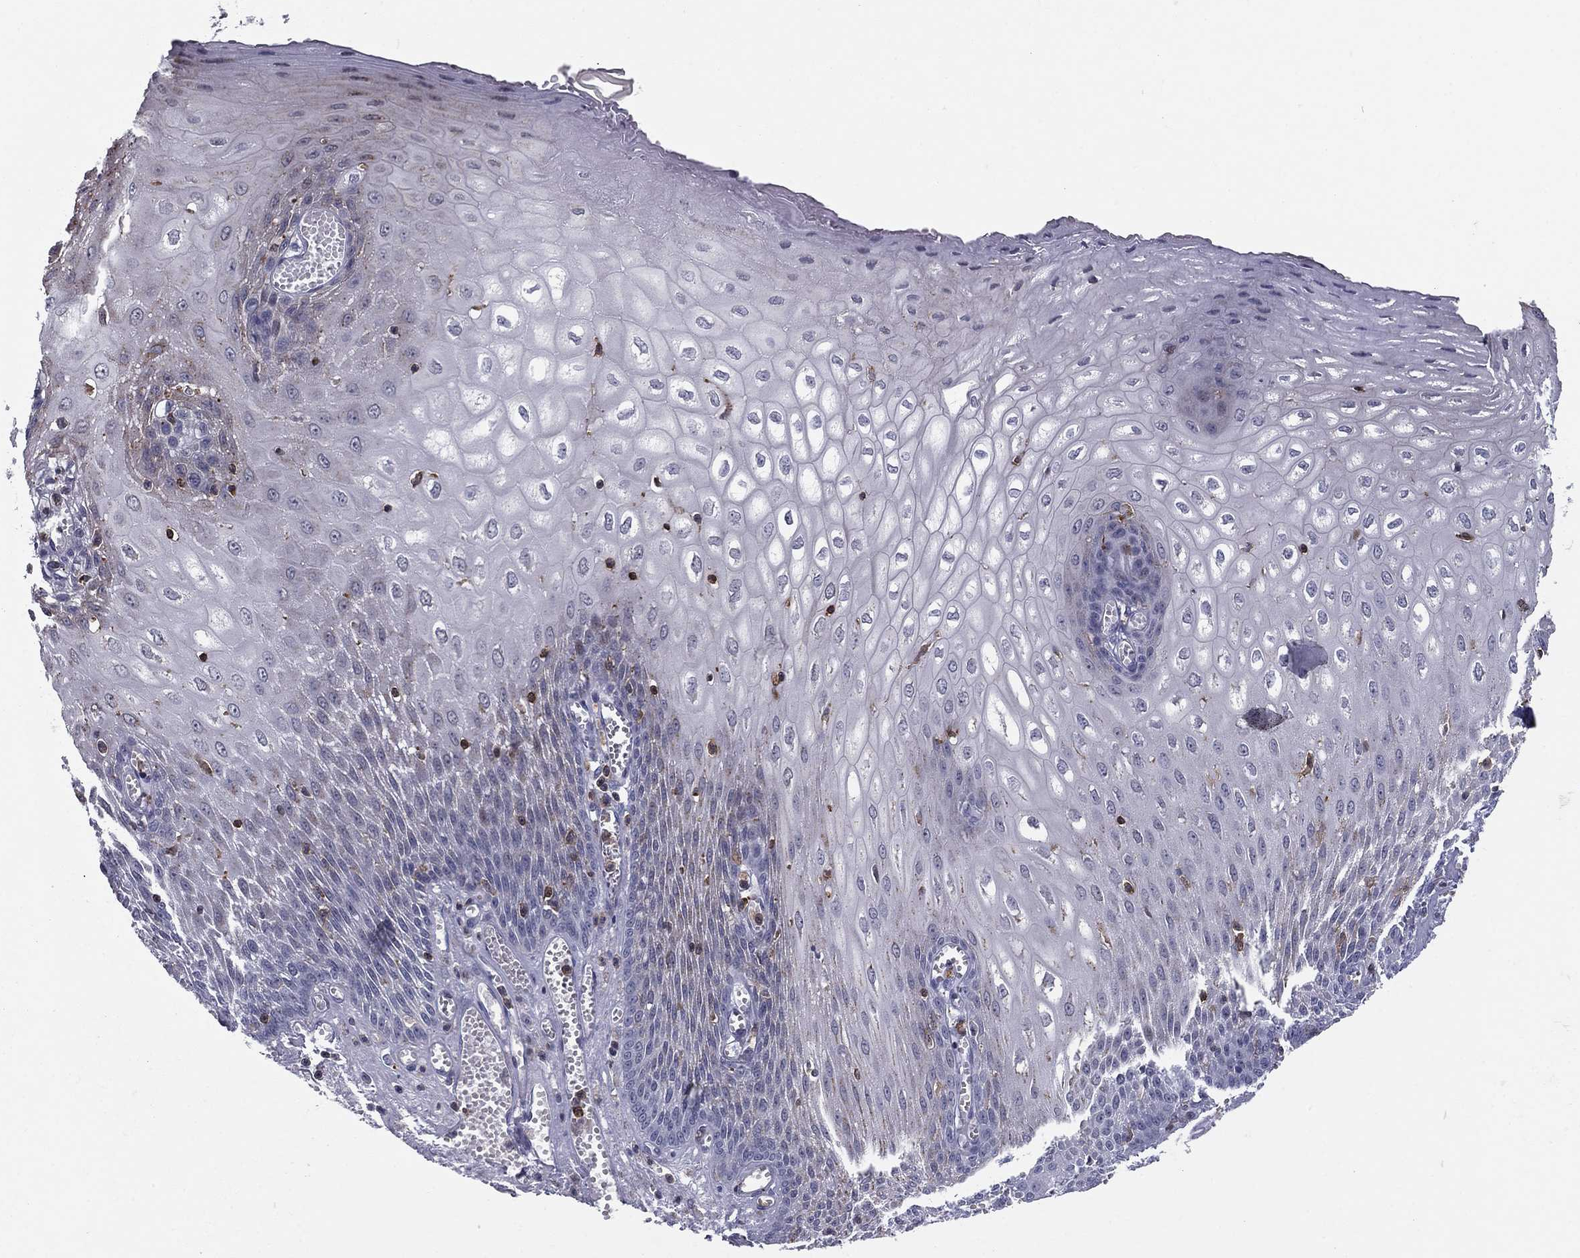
{"staining": {"intensity": "negative", "quantity": "none", "location": "none"}, "tissue": "esophagus", "cell_type": "Squamous epithelial cells", "image_type": "normal", "snomed": [{"axis": "morphology", "description": "Normal tissue, NOS"}, {"axis": "topography", "description": "Esophagus"}], "caption": "Immunohistochemical staining of benign esophagus displays no significant expression in squamous epithelial cells.", "gene": "ARHGAP27", "patient": {"sex": "male", "age": 58}}